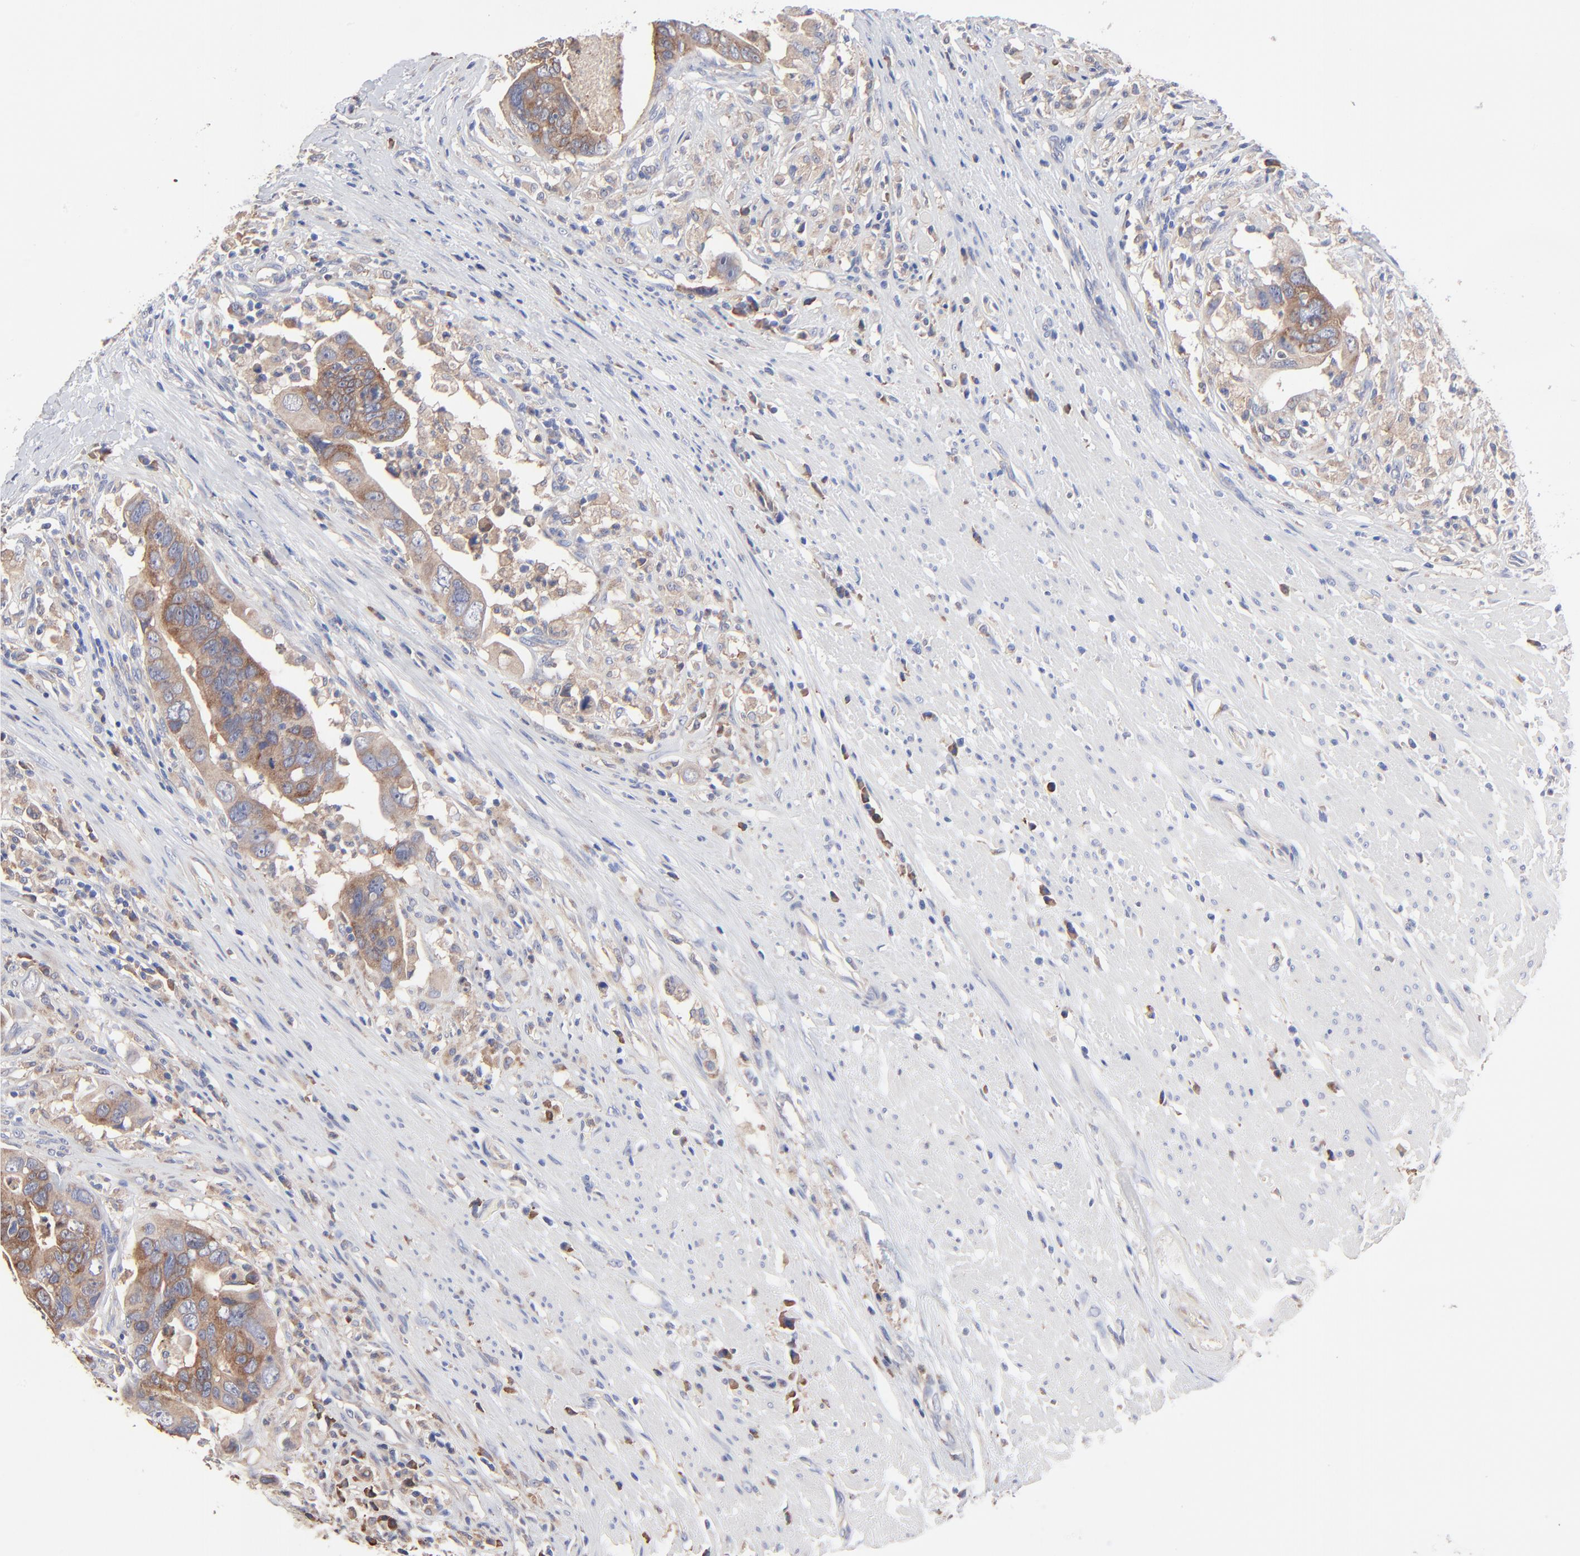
{"staining": {"intensity": "moderate", "quantity": ">75%", "location": "cytoplasmic/membranous"}, "tissue": "colorectal cancer", "cell_type": "Tumor cells", "image_type": "cancer", "snomed": [{"axis": "morphology", "description": "Adenocarcinoma, NOS"}, {"axis": "topography", "description": "Rectum"}], "caption": "Brown immunohistochemical staining in human colorectal adenocarcinoma shows moderate cytoplasmic/membranous staining in approximately >75% of tumor cells. (Stains: DAB in brown, nuclei in blue, Microscopy: brightfield microscopy at high magnification).", "gene": "PPFIBP2", "patient": {"sex": "male", "age": 53}}